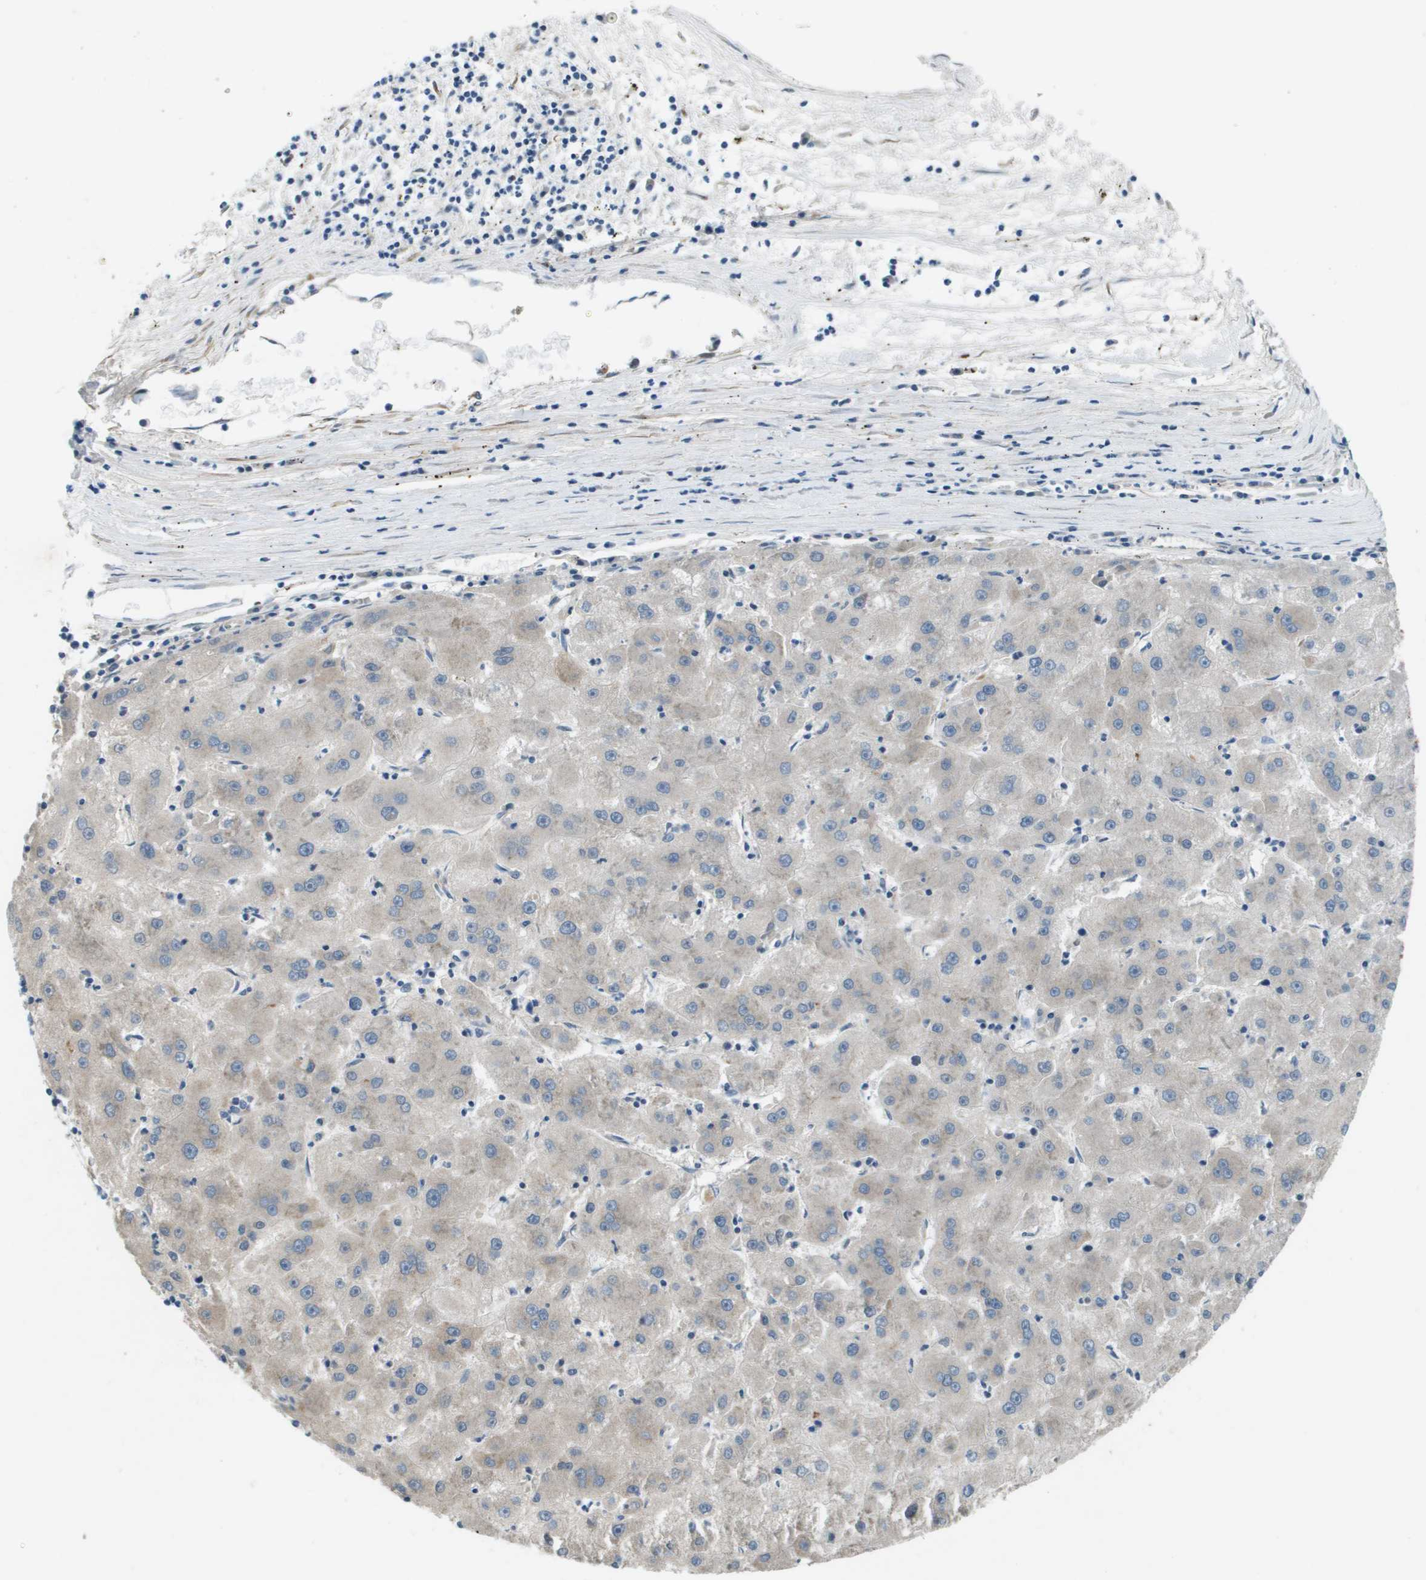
{"staining": {"intensity": "negative", "quantity": "none", "location": "none"}, "tissue": "liver cancer", "cell_type": "Tumor cells", "image_type": "cancer", "snomed": [{"axis": "morphology", "description": "Carcinoma, Hepatocellular, NOS"}, {"axis": "topography", "description": "Liver"}], "caption": "The histopathology image displays no staining of tumor cells in liver cancer.", "gene": "SAMSN1", "patient": {"sex": "male", "age": 72}}